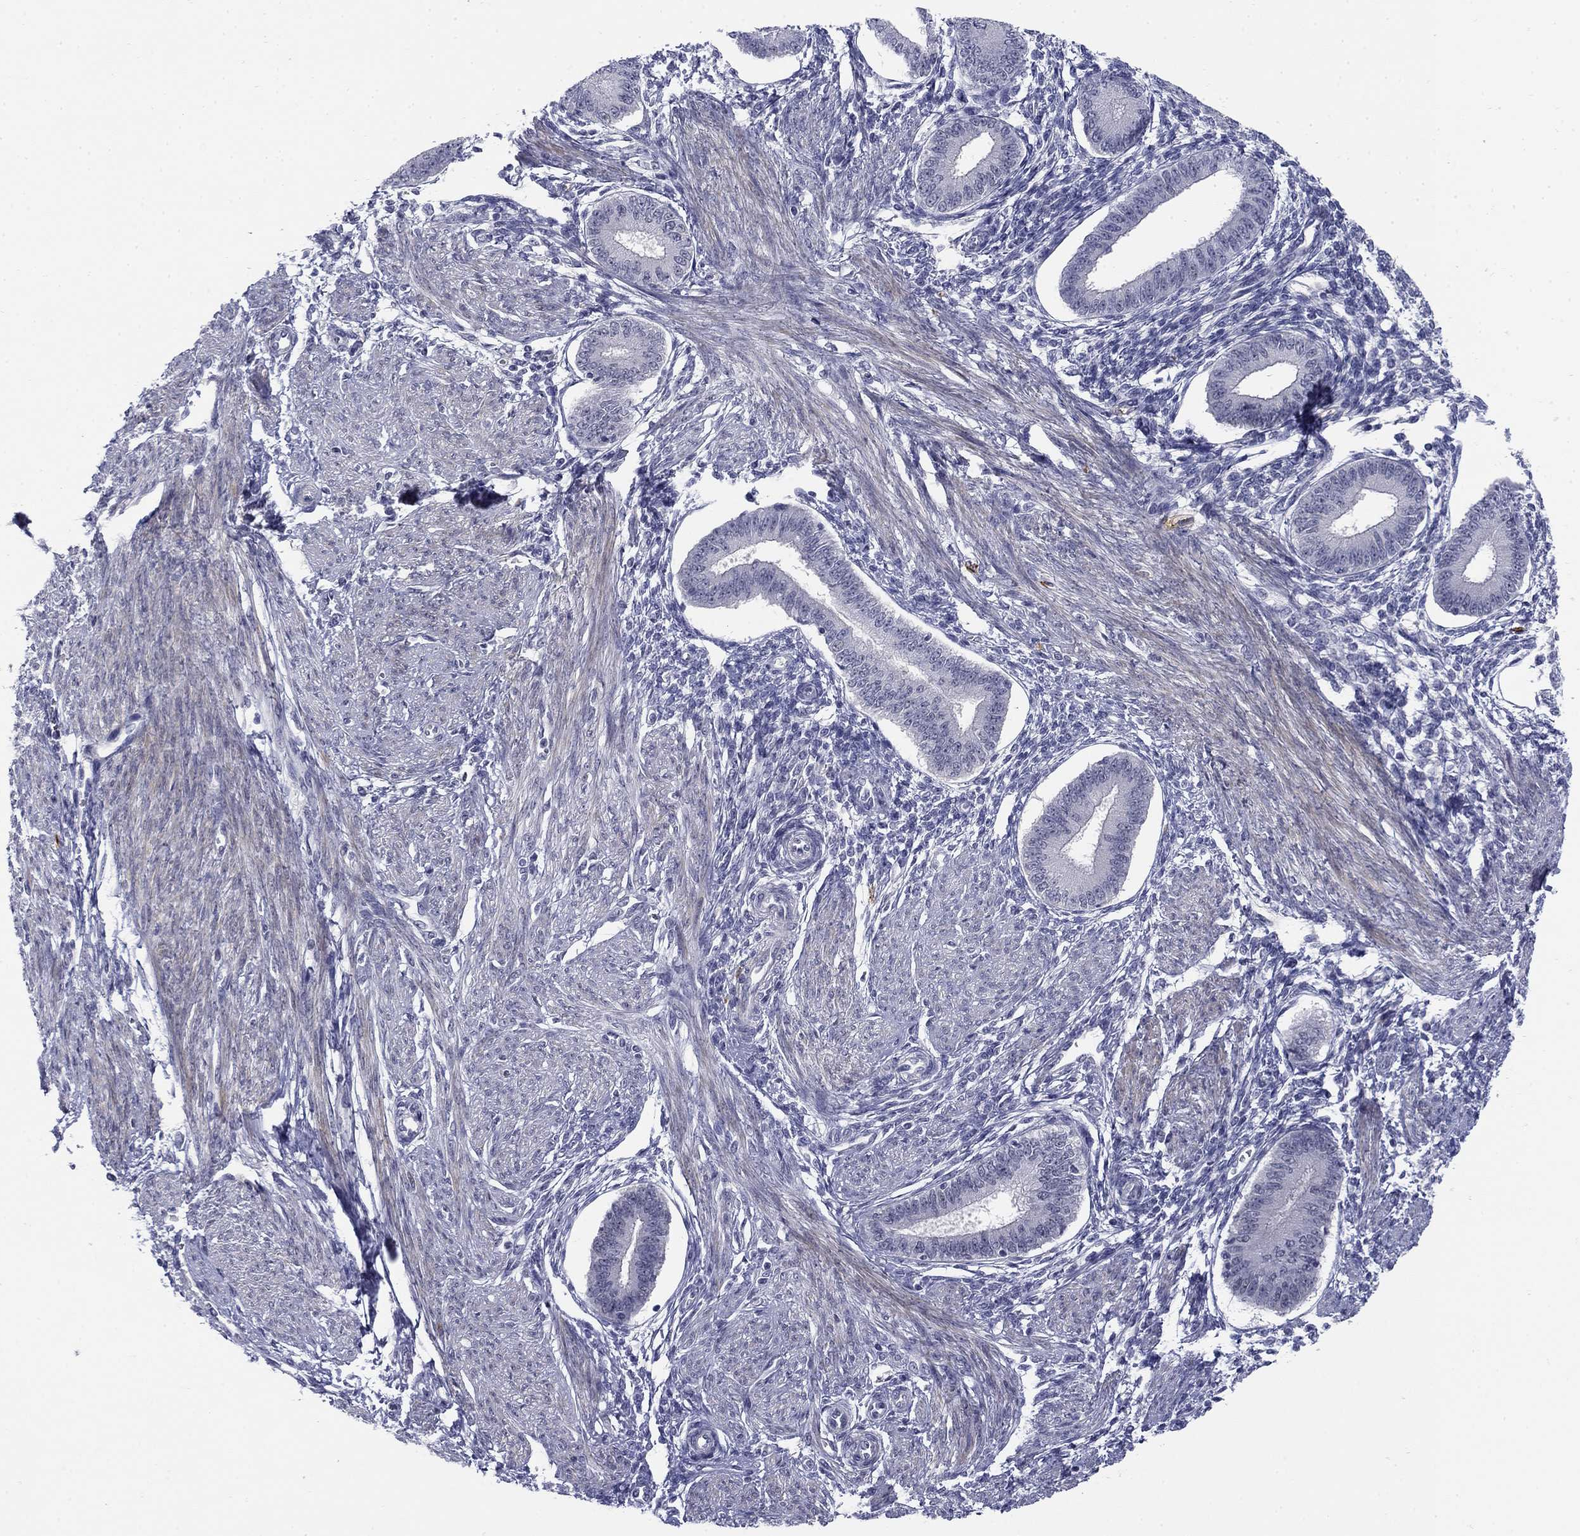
{"staining": {"intensity": "negative", "quantity": "none", "location": "none"}, "tissue": "endometrium", "cell_type": "Cells in endometrial stroma", "image_type": "normal", "snomed": [{"axis": "morphology", "description": "Normal tissue, NOS"}, {"axis": "topography", "description": "Endometrium"}], "caption": "This is a micrograph of immunohistochemistry (IHC) staining of benign endometrium, which shows no expression in cells in endometrial stroma.", "gene": "TIGD4", "patient": {"sex": "female", "age": 39}}